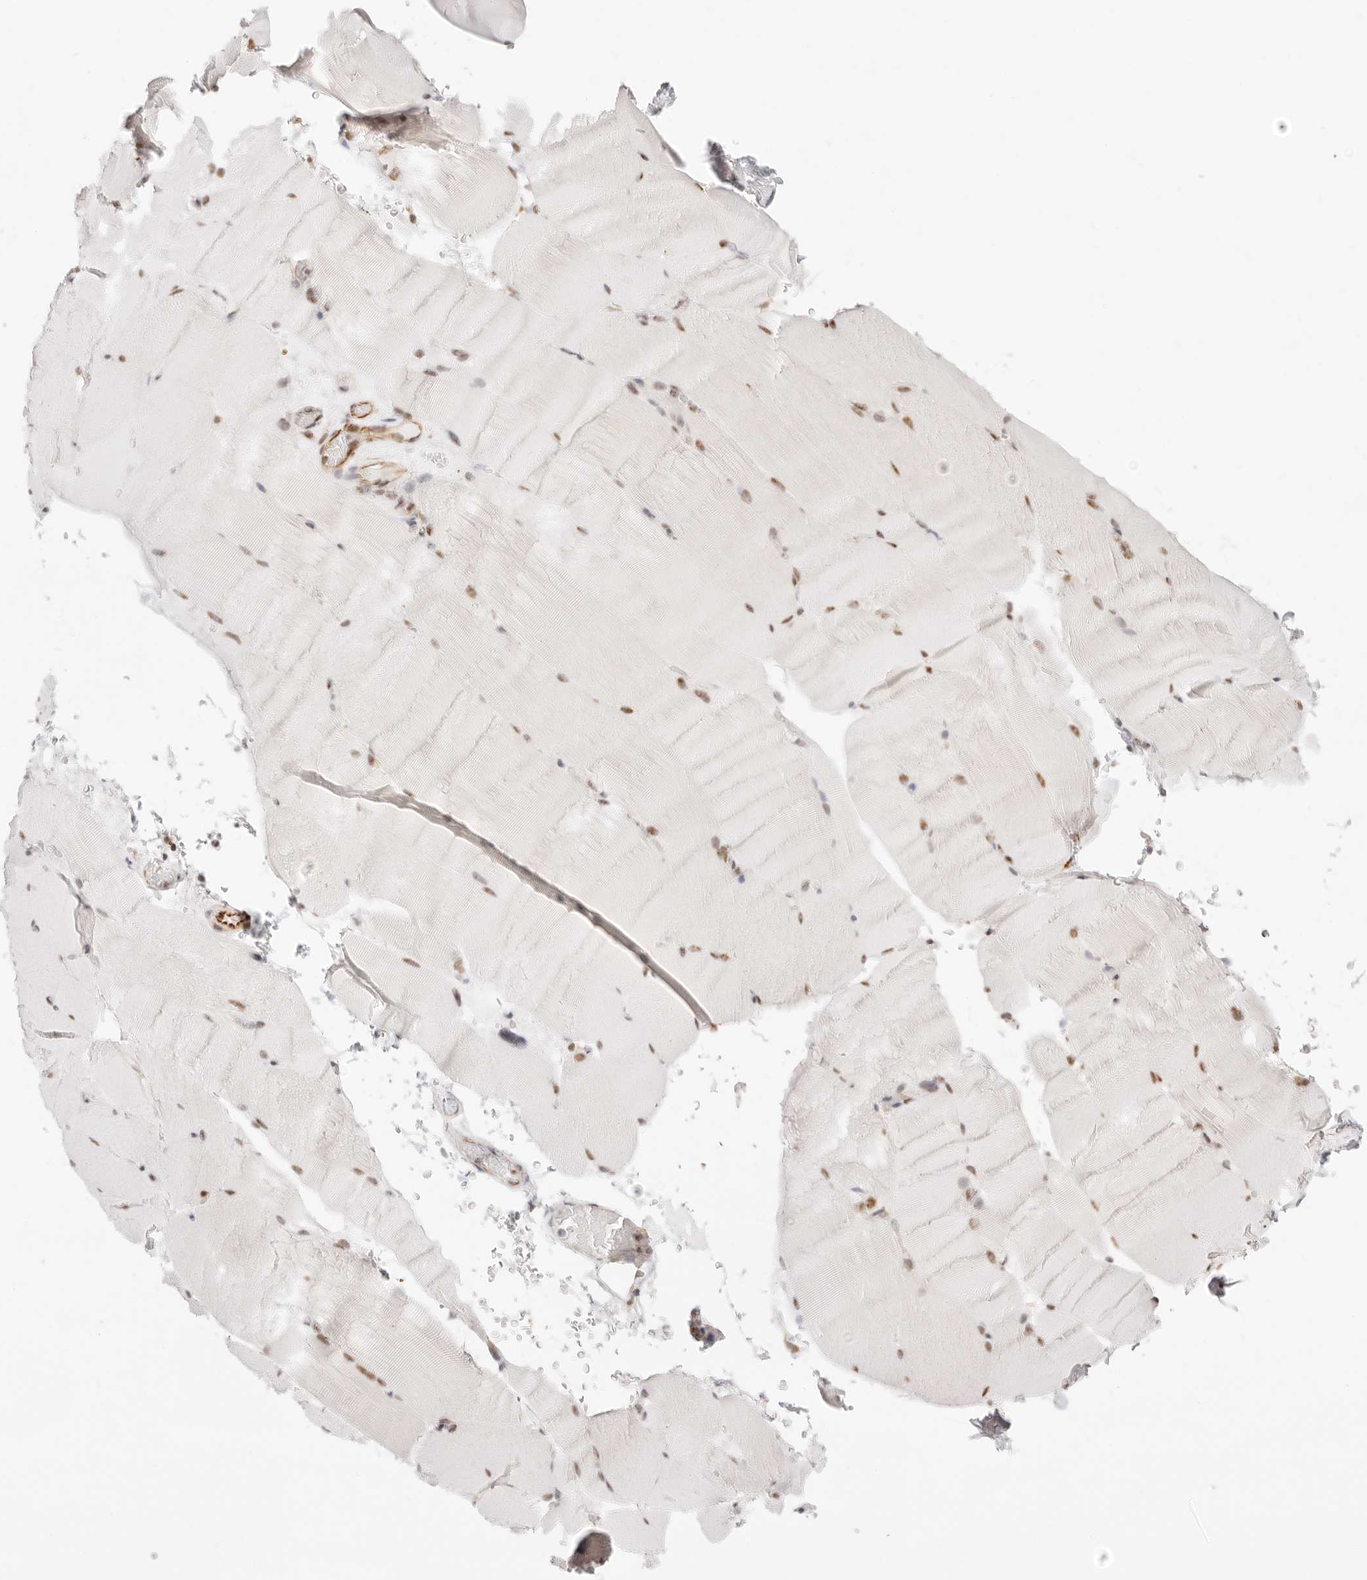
{"staining": {"intensity": "moderate", "quantity": "<25%", "location": "nuclear"}, "tissue": "skeletal muscle", "cell_type": "Myocytes", "image_type": "normal", "snomed": [{"axis": "morphology", "description": "Normal tissue, NOS"}, {"axis": "topography", "description": "Skeletal muscle"}, {"axis": "topography", "description": "Parathyroid gland"}], "caption": "The photomicrograph demonstrates staining of unremarkable skeletal muscle, revealing moderate nuclear protein positivity (brown color) within myocytes.", "gene": "ZC3H11A", "patient": {"sex": "female", "age": 37}}